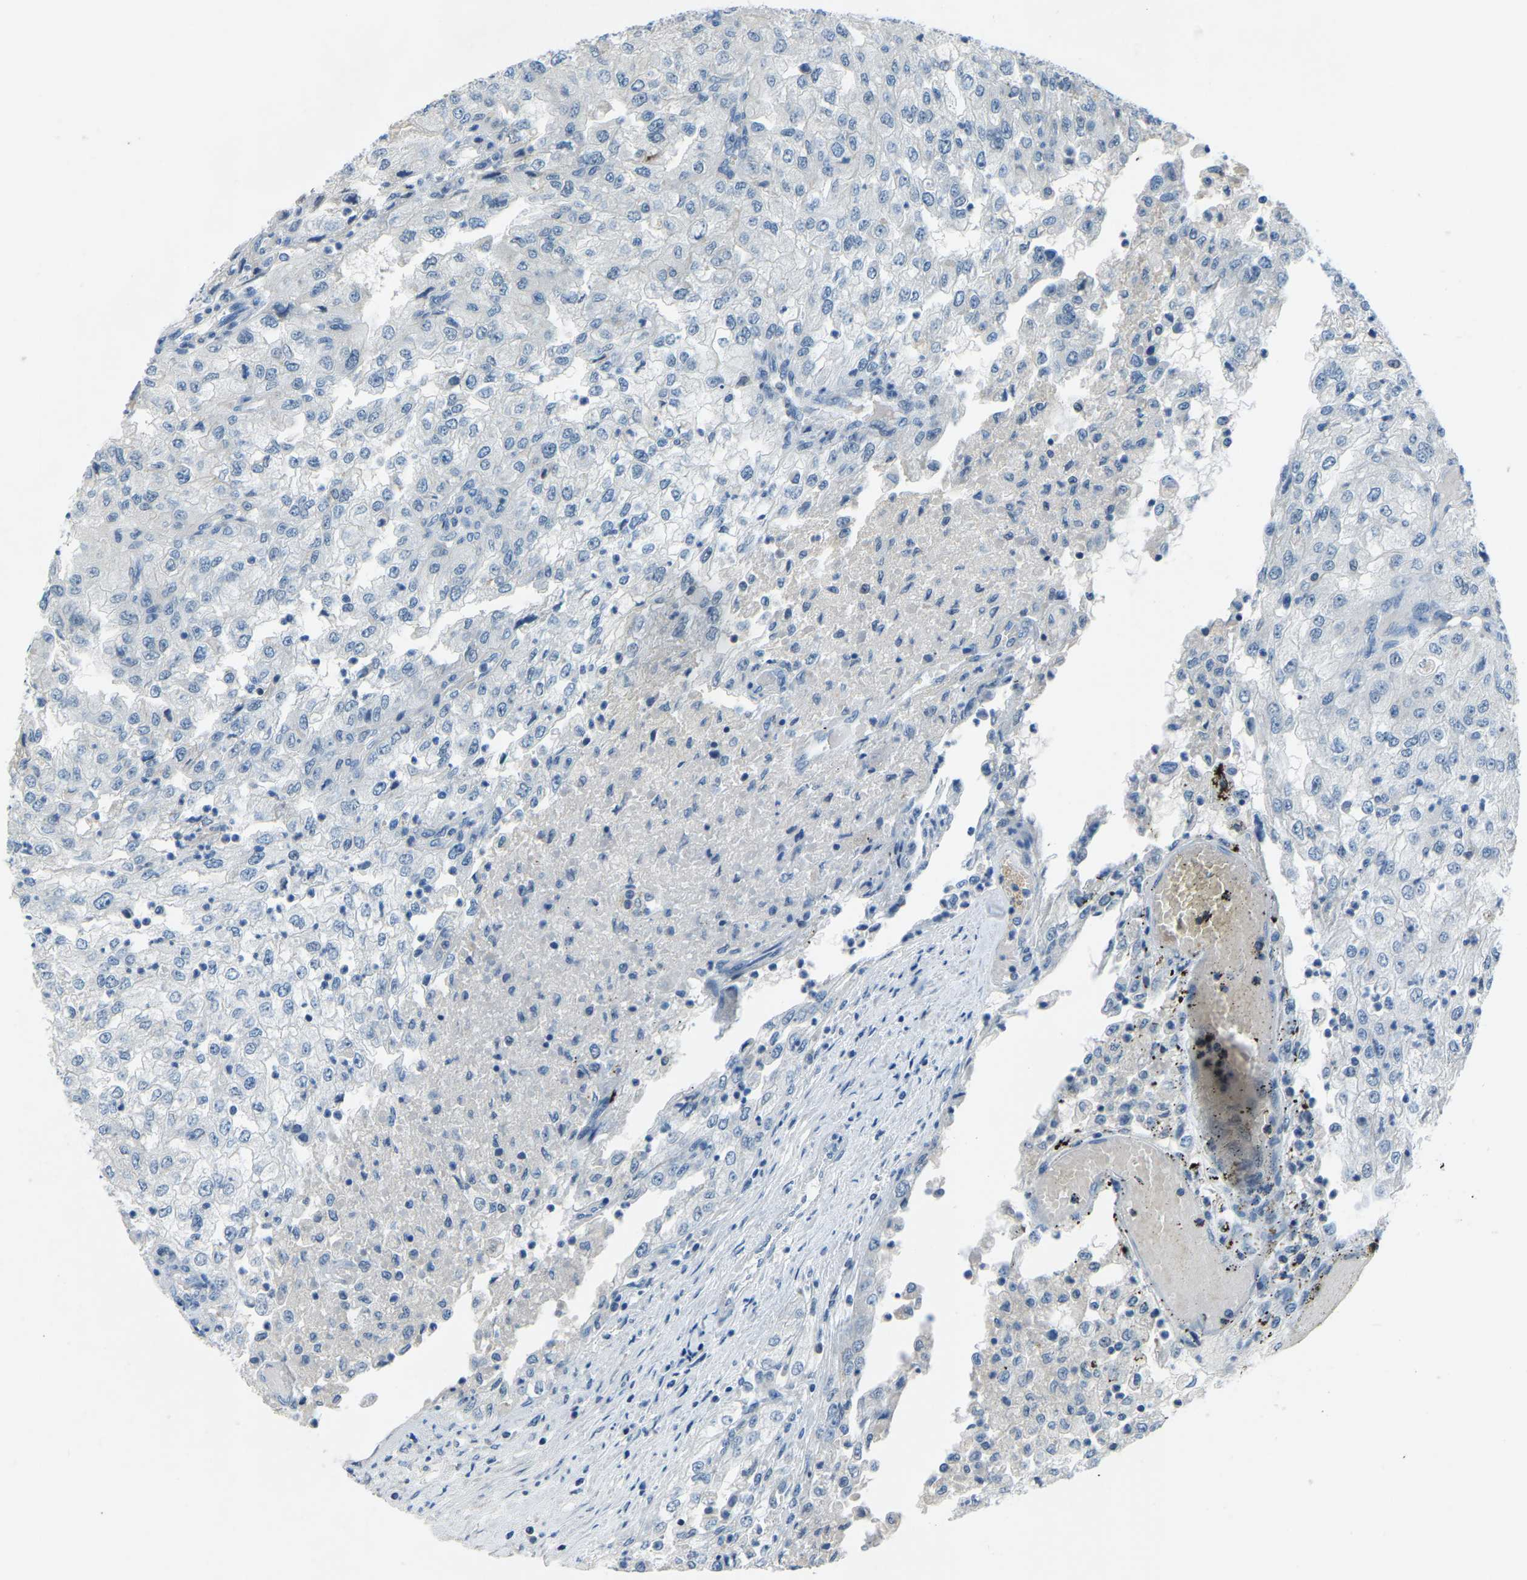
{"staining": {"intensity": "negative", "quantity": "none", "location": "none"}, "tissue": "renal cancer", "cell_type": "Tumor cells", "image_type": "cancer", "snomed": [{"axis": "morphology", "description": "Adenocarcinoma, NOS"}, {"axis": "topography", "description": "Kidney"}], "caption": "IHC photomicrograph of renal cancer (adenocarcinoma) stained for a protein (brown), which reveals no positivity in tumor cells.", "gene": "XIRP1", "patient": {"sex": "female", "age": 54}}